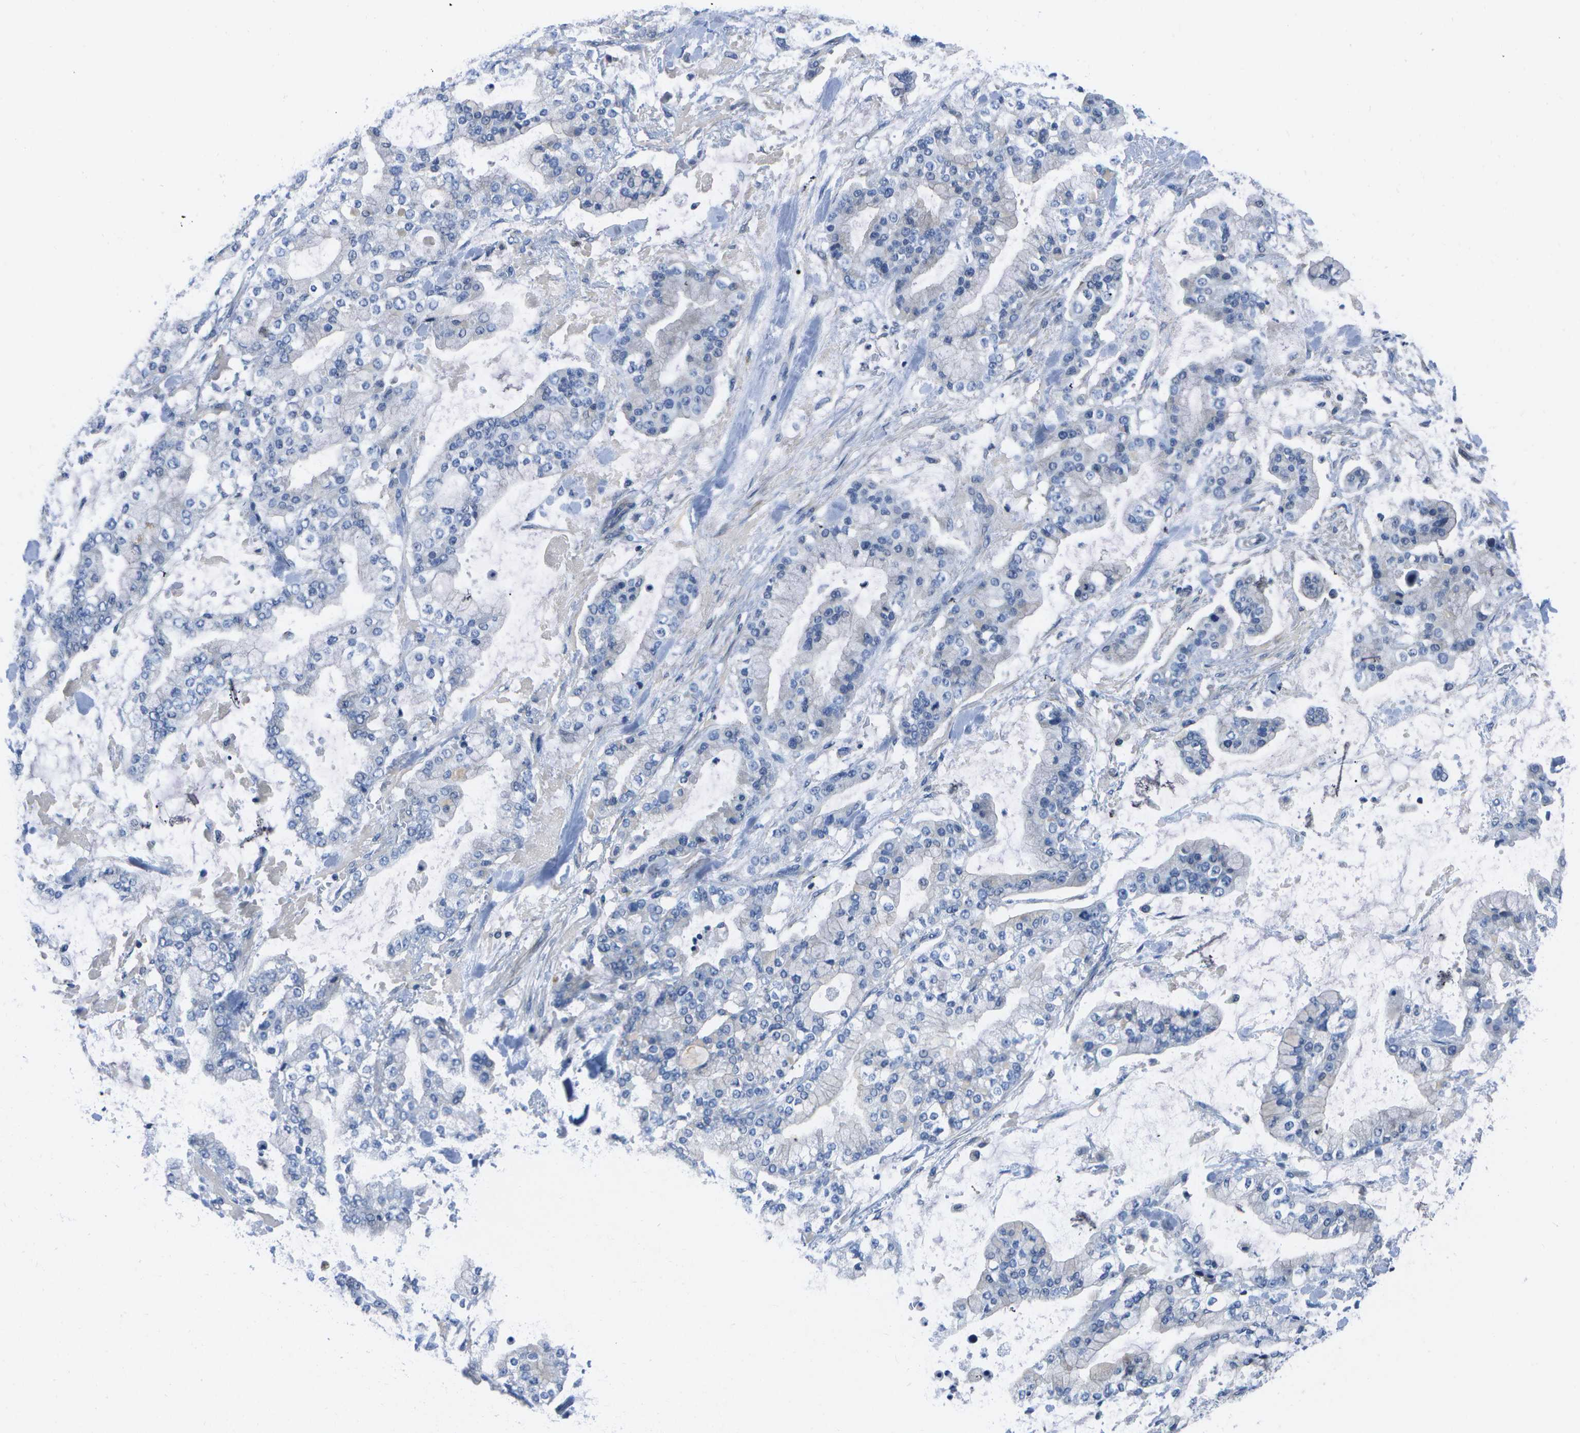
{"staining": {"intensity": "negative", "quantity": "none", "location": "none"}, "tissue": "stomach cancer", "cell_type": "Tumor cells", "image_type": "cancer", "snomed": [{"axis": "morphology", "description": "Normal tissue, NOS"}, {"axis": "morphology", "description": "Adenocarcinoma, NOS"}, {"axis": "topography", "description": "Stomach, upper"}, {"axis": "topography", "description": "Stomach"}], "caption": "Human stomach cancer (adenocarcinoma) stained for a protein using immunohistochemistry displays no positivity in tumor cells.", "gene": "DCT", "patient": {"sex": "male", "age": 76}}